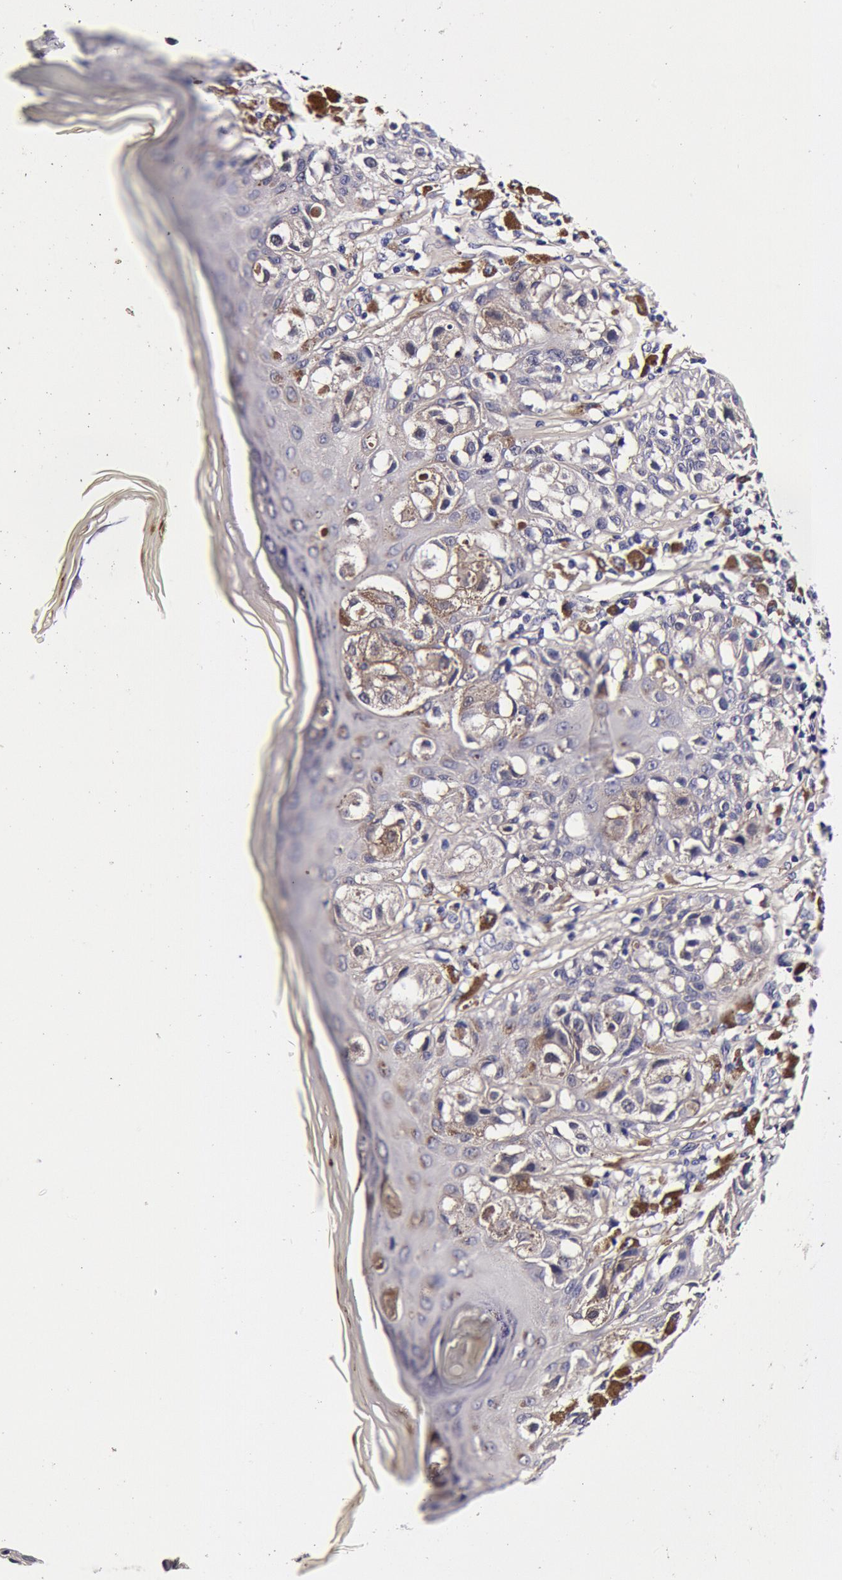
{"staining": {"intensity": "negative", "quantity": "none", "location": "none"}, "tissue": "melanoma", "cell_type": "Tumor cells", "image_type": "cancer", "snomed": [{"axis": "morphology", "description": "Malignant melanoma, NOS"}, {"axis": "topography", "description": "Skin"}], "caption": "High magnification brightfield microscopy of malignant melanoma stained with DAB (brown) and counterstained with hematoxylin (blue): tumor cells show no significant positivity.", "gene": "CCDC22", "patient": {"sex": "female", "age": 55}}